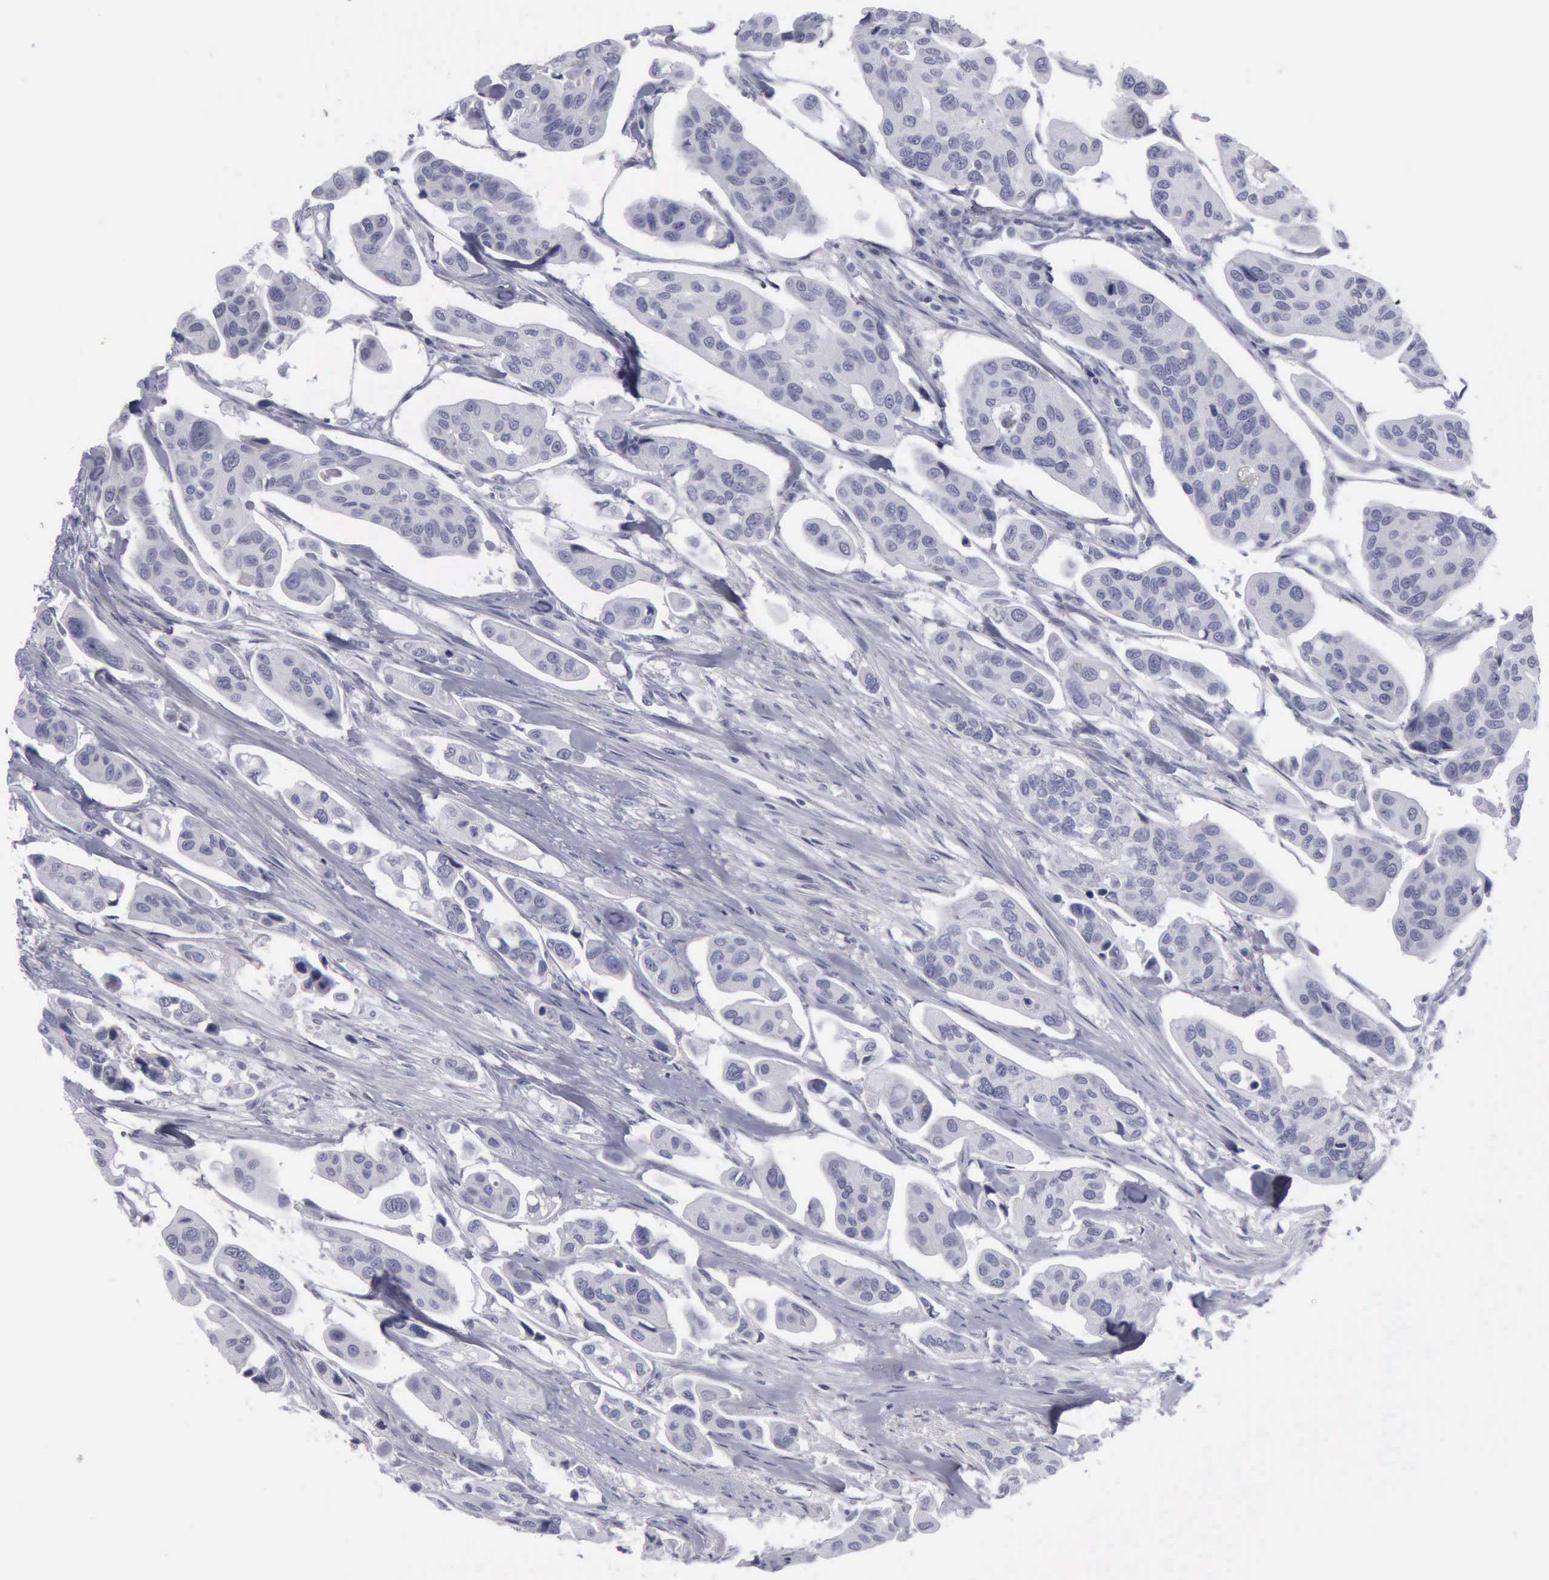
{"staining": {"intensity": "negative", "quantity": "none", "location": "none"}, "tissue": "urothelial cancer", "cell_type": "Tumor cells", "image_type": "cancer", "snomed": [{"axis": "morphology", "description": "Adenocarcinoma, NOS"}, {"axis": "topography", "description": "Urinary bladder"}], "caption": "Tumor cells show no significant protein expression in urothelial cancer. (DAB immunohistochemistry with hematoxylin counter stain).", "gene": "KRT13", "patient": {"sex": "male", "age": 61}}